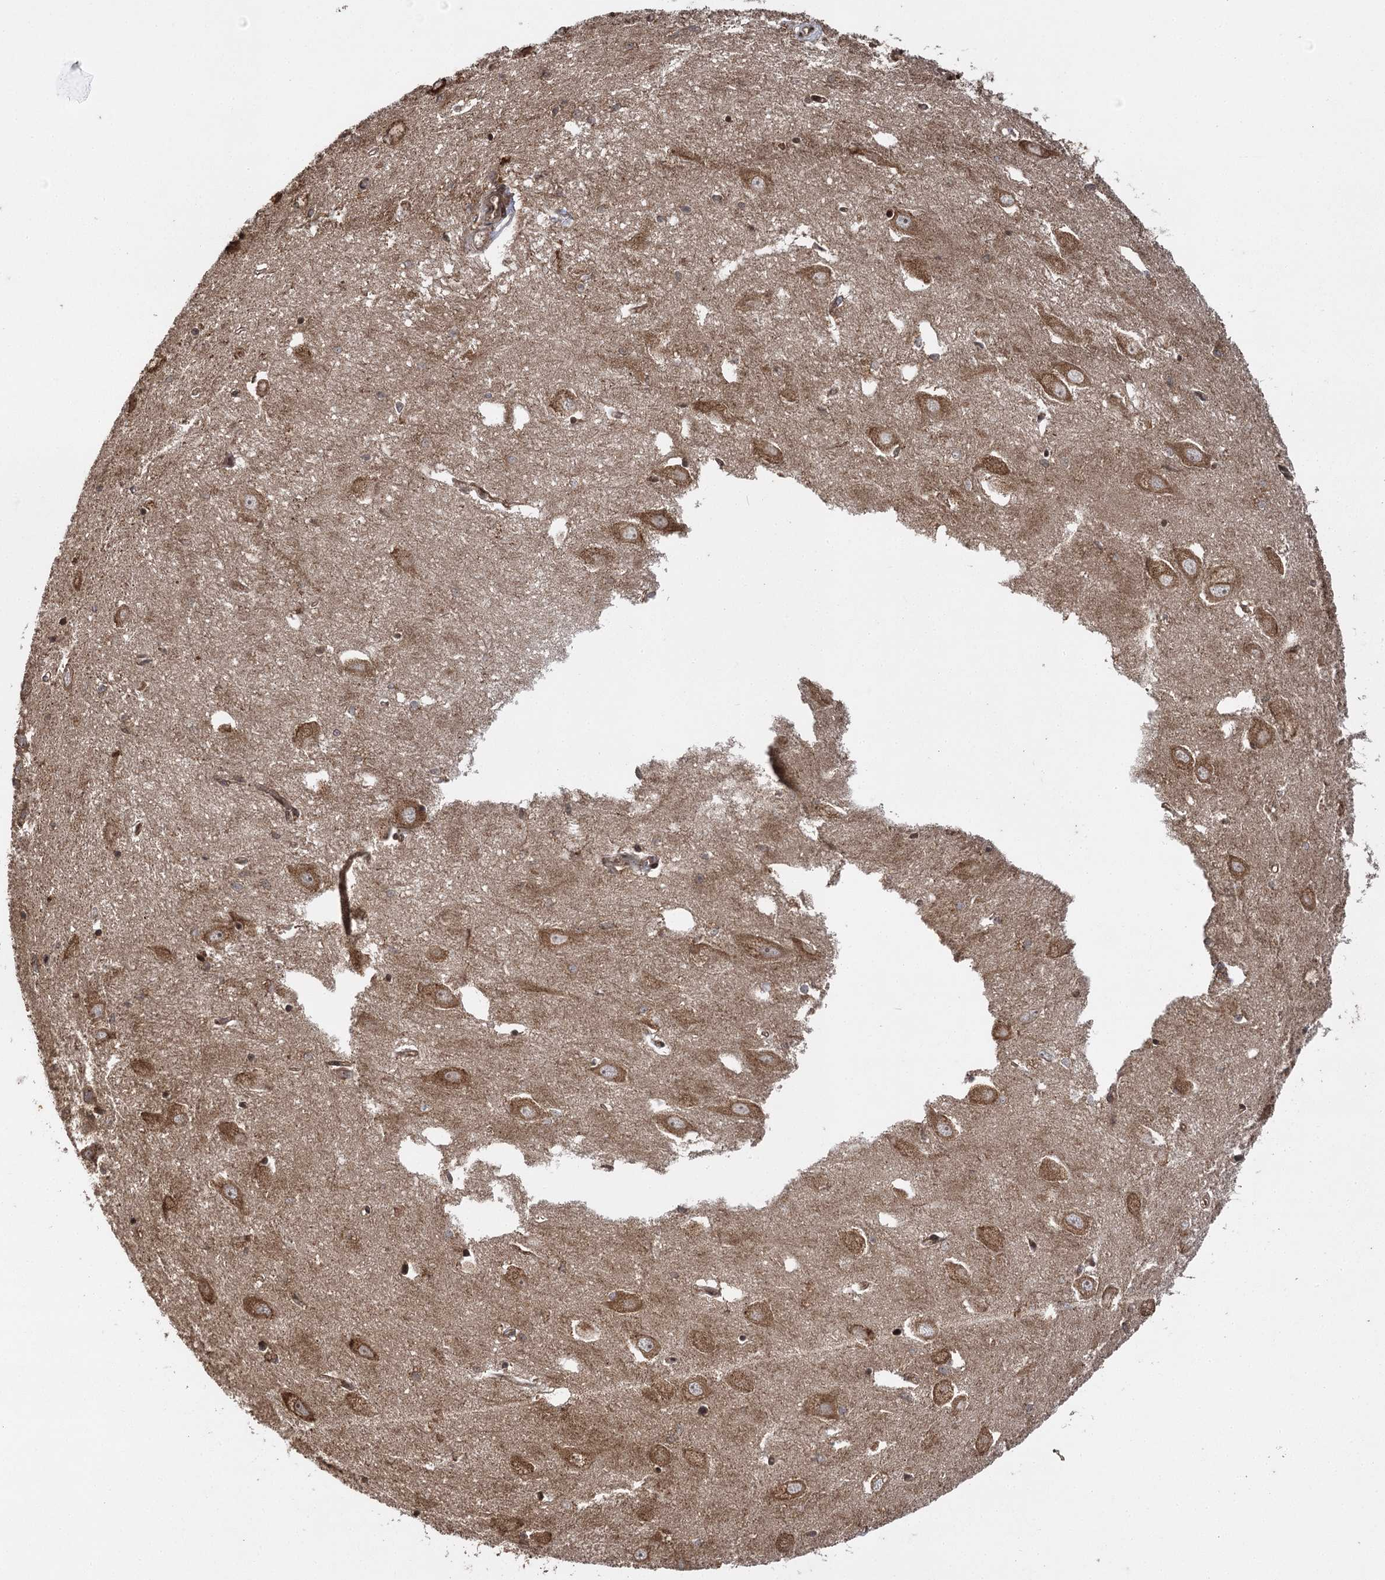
{"staining": {"intensity": "moderate", "quantity": "<25%", "location": "nuclear"}, "tissue": "hippocampus", "cell_type": "Glial cells", "image_type": "normal", "snomed": [{"axis": "morphology", "description": "Normal tissue, NOS"}, {"axis": "topography", "description": "Hippocampus"}], "caption": "Immunohistochemical staining of unremarkable hippocampus shows low levels of moderate nuclear positivity in approximately <25% of glial cells.", "gene": "IL11RA", "patient": {"sex": "female", "age": 64}}